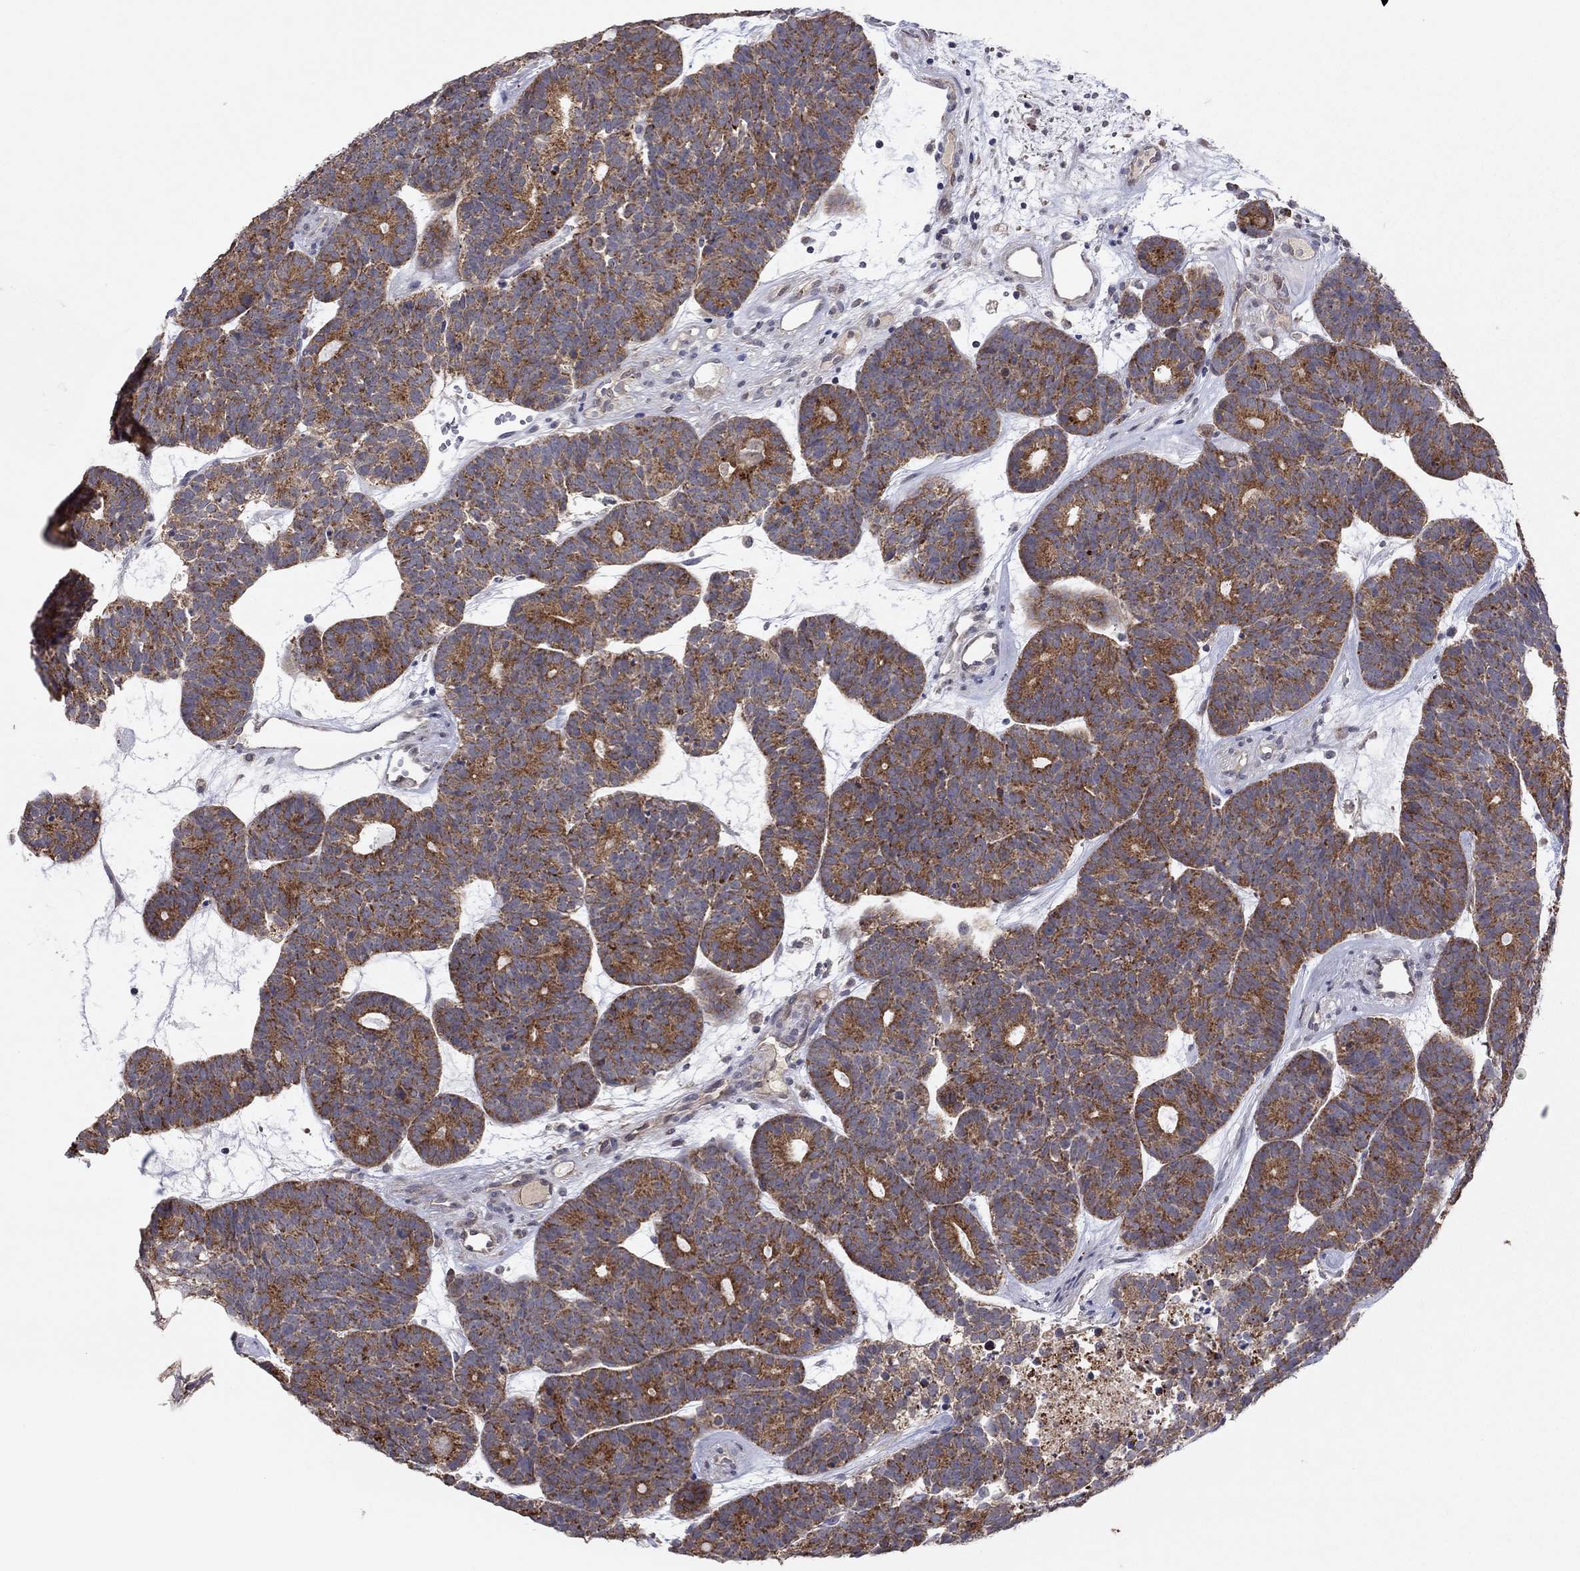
{"staining": {"intensity": "strong", "quantity": "25%-75%", "location": "cytoplasmic/membranous"}, "tissue": "head and neck cancer", "cell_type": "Tumor cells", "image_type": "cancer", "snomed": [{"axis": "morphology", "description": "Adenocarcinoma, NOS"}, {"axis": "topography", "description": "Head-Neck"}], "caption": "Adenocarcinoma (head and neck) tissue displays strong cytoplasmic/membranous positivity in approximately 25%-75% of tumor cells, visualized by immunohistochemistry.", "gene": "CRACDL", "patient": {"sex": "female", "age": 81}}